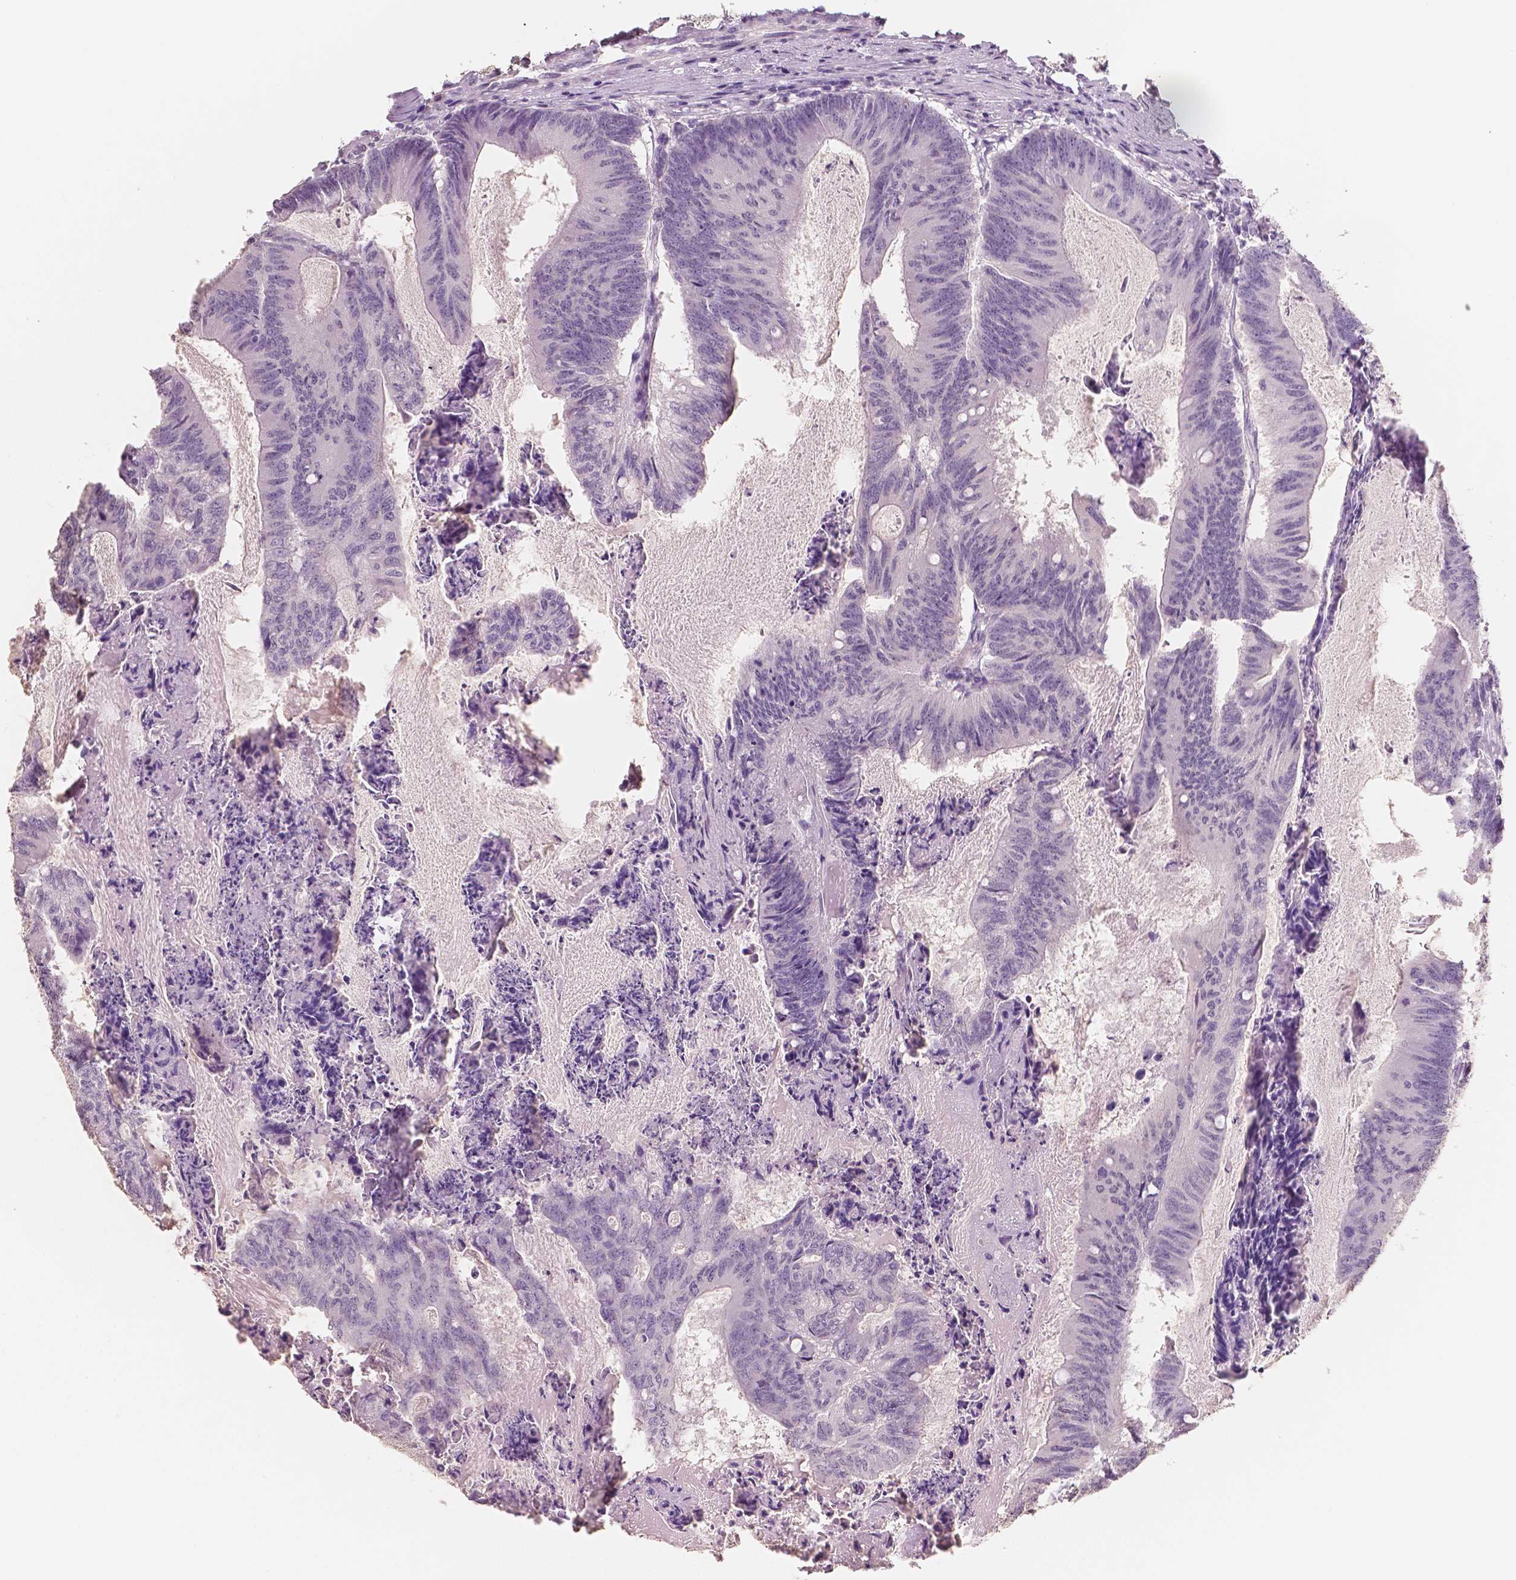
{"staining": {"intensity": "negative", "quantity": "none", "location": "none"}, "tissue": "colorectal cancer", "cell_type": "Tumor cells", "image_type": "cancer", "snomed": [{"axis": "morphology", "description": "Adenocarcinoma, NOS"}, {"axis": "topography", "description": "Colon"}], "caption": "Immunohistochemical staining of human colorectal cancer (adenocarcinoma) displays no significant expression in tumor cells.", "gene": "NECAB1", "patient": {"sex": "female", "age": 70}}